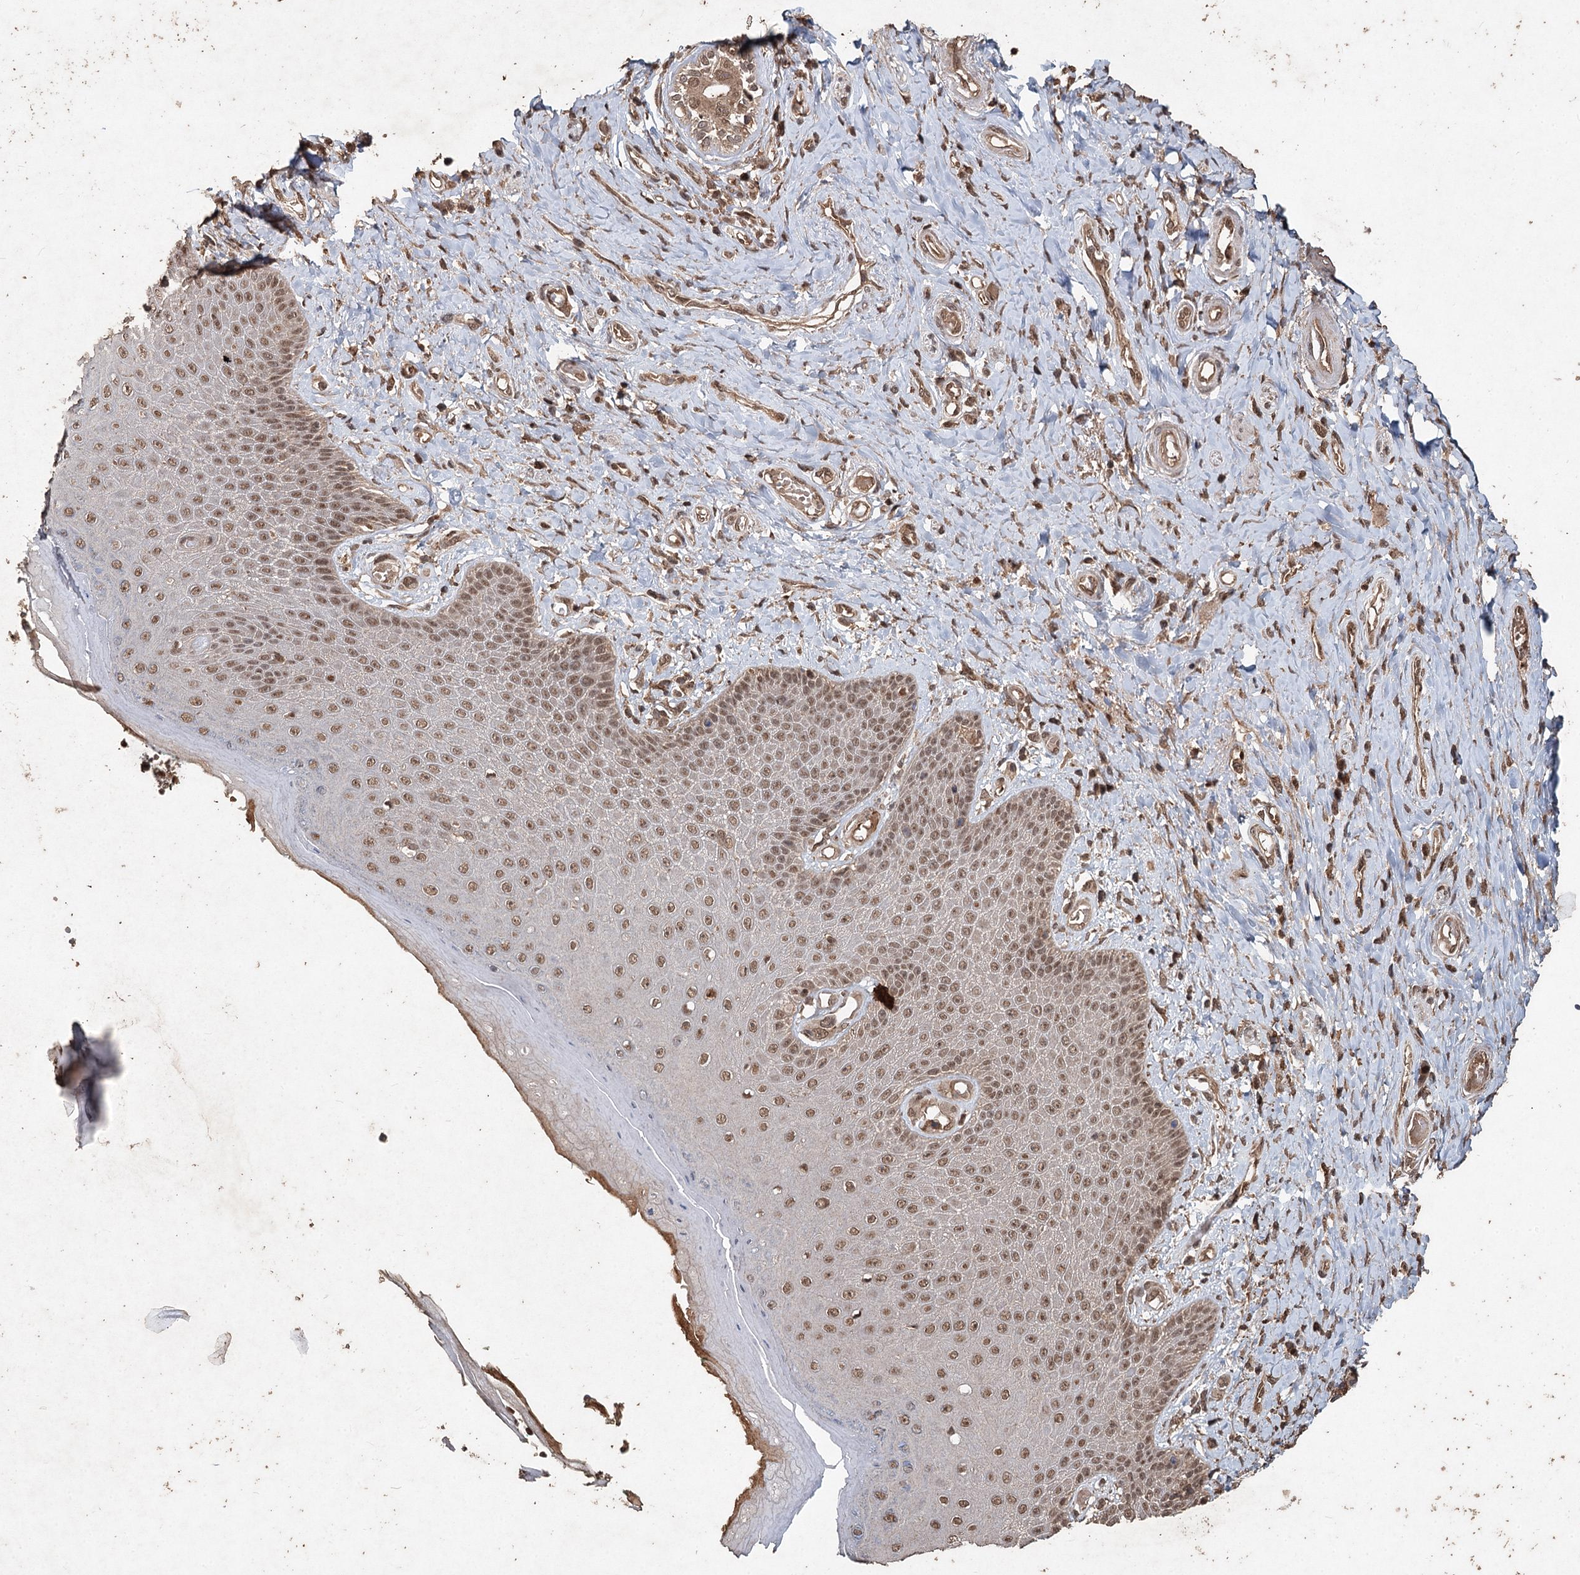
{"staining": {"intensity": "moderate", "quantity": ">75%", "location": "nuclear"}, "tissue": "skin", "cell_type": "Epidermal cells", "image_type": "normal", "snomed": [{"axis": "morphology", "description": "Normal tissue, NOS"}, {"axis": "topography", "description": "Anal"}], "caption": "This micrograph exhibits immunohistochemistry staining of normal human skin, with medium moderate nuclear expression in about >75% of epidermal cells.", "gene": "FBXO7", "patient": {"sex": "male", "age": 78}}